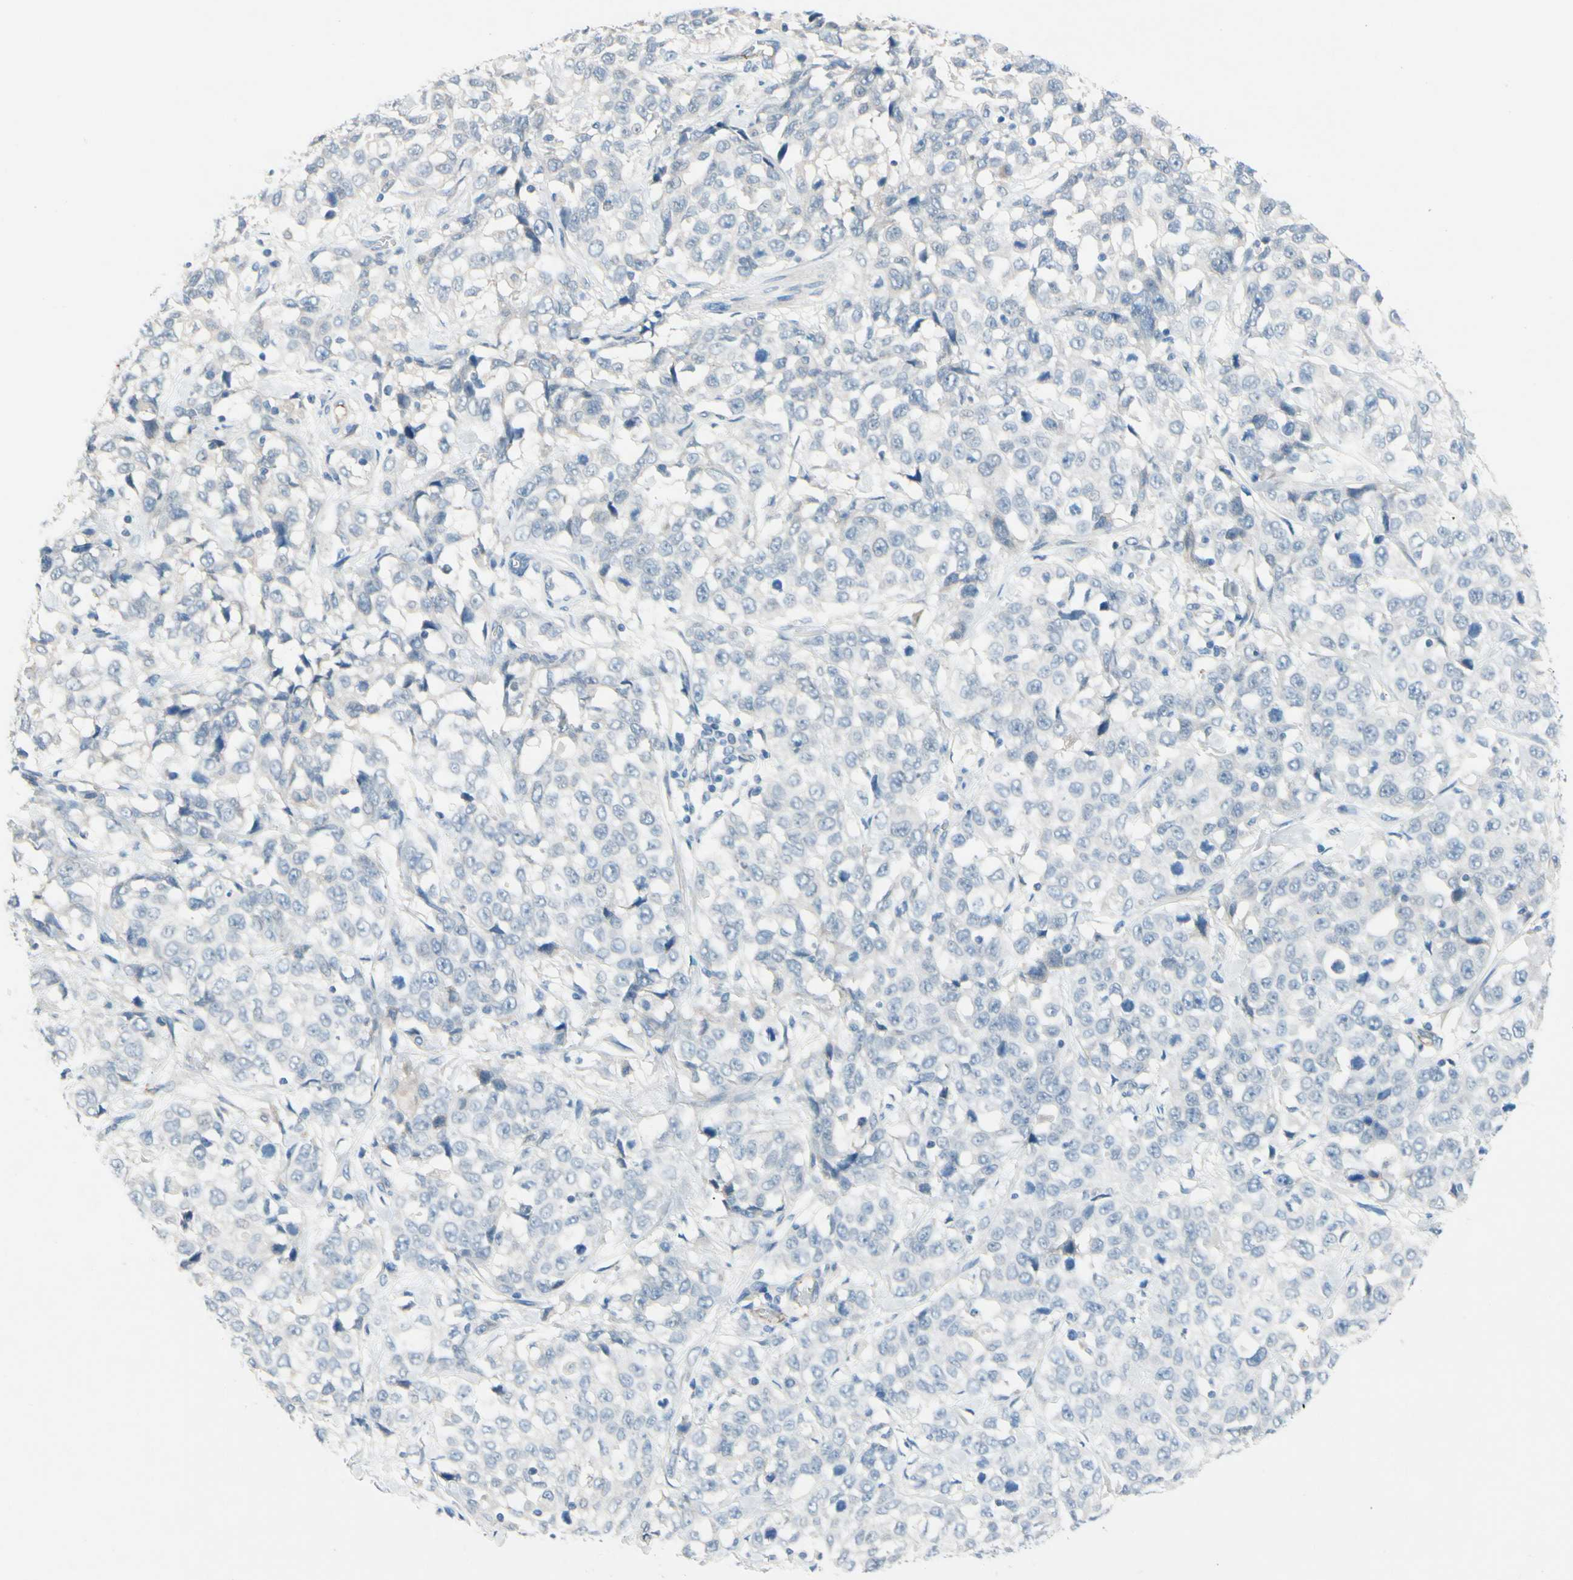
{"staining": {"intensity": "negative", "quantity": "none", "location": "none"}, "tissue": "stomach cancer", "cell_type": "Tumor cells", "image_type": "cancer", "snomed": [{"axis": "morphology", "description": "Normal tissue, NOS"}, {"axis": "morphology", "description": "Adenocarcinoma, NOS"}, {"axis": "topography", "description": "Stomach"}], "caption": "IHC photomicrograph of neoplastic tissue: human stomach cancer (adenocarcinoma) stained with DAB shows no significant protein expression in tumor cells. (DAB IHC visualized using brightfield microscopy, high magnification).", "gene": "CNDP1", "patient": {"sex": "male", "age": 48}}